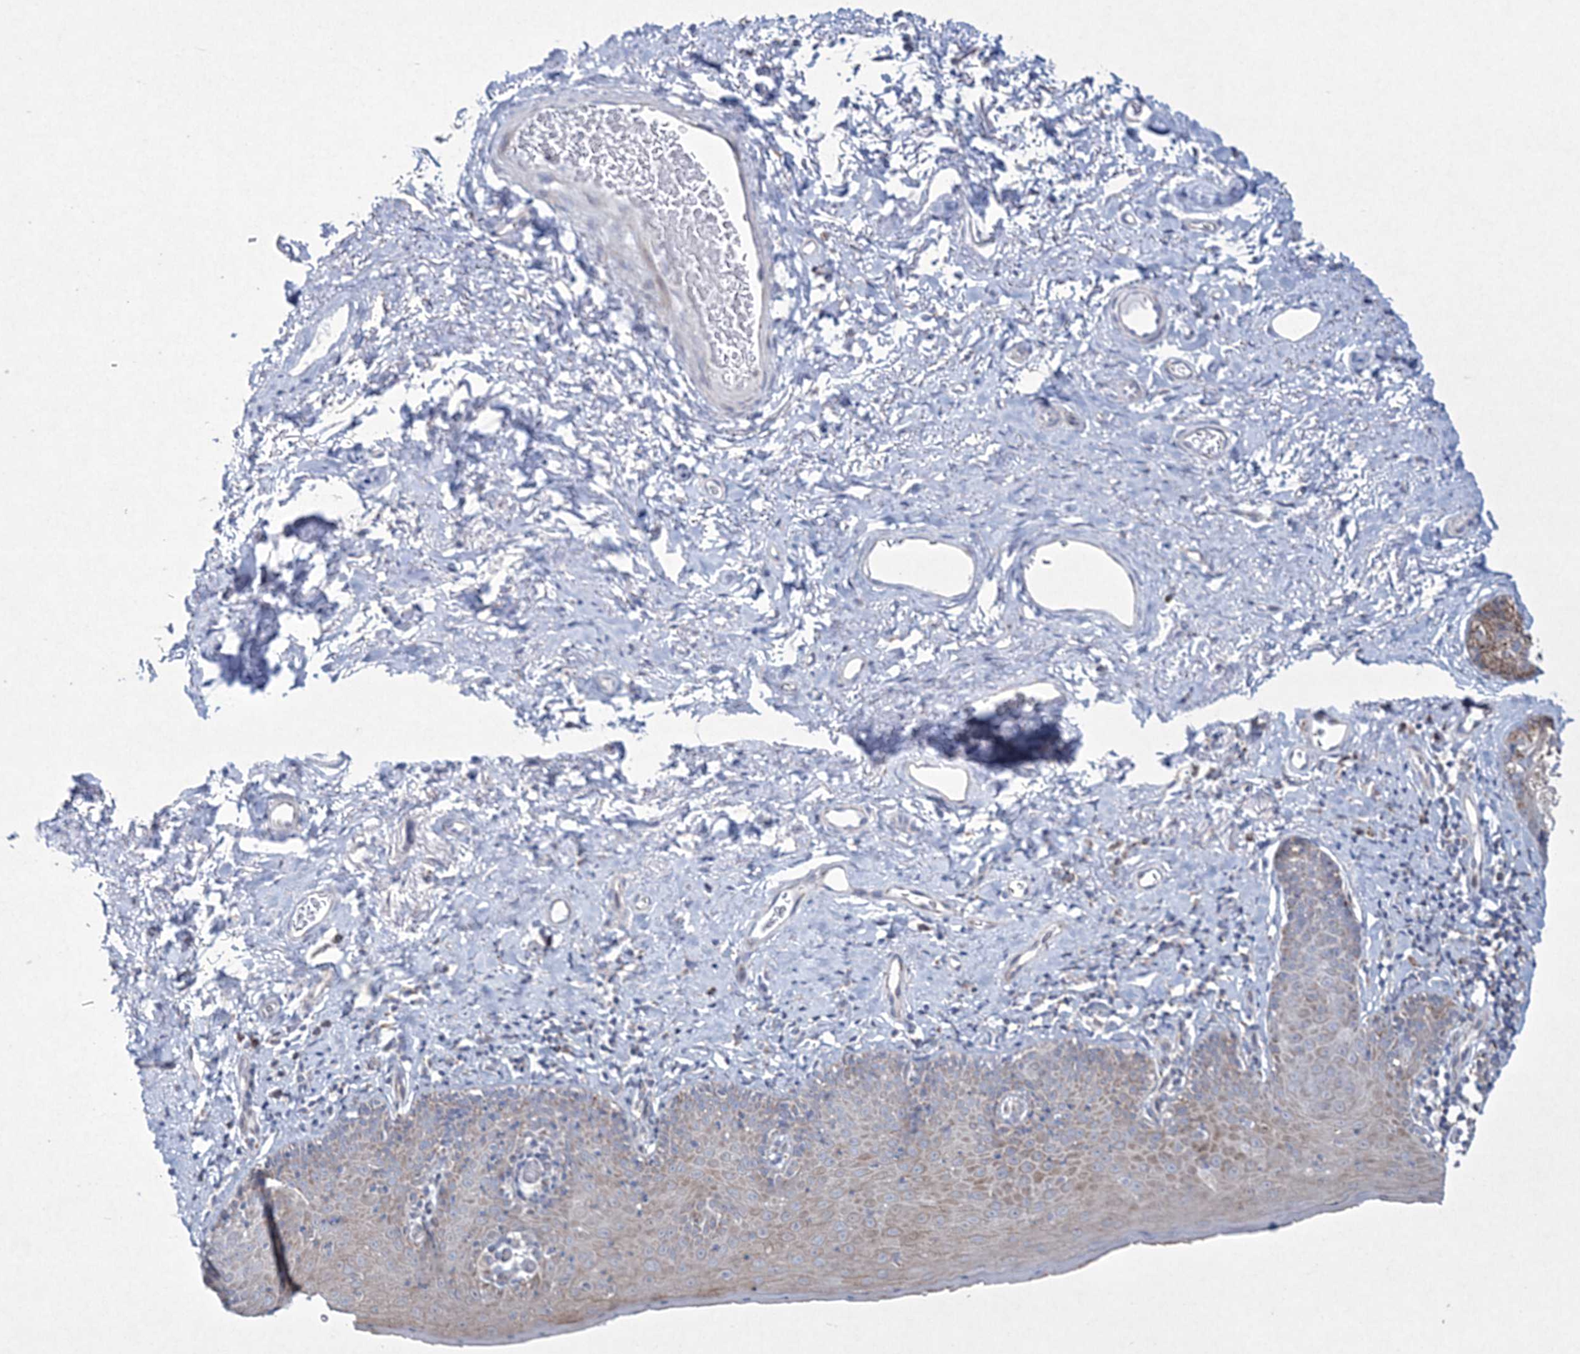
{"staining": {"intensity": "weak", "quantity": "25%-75%", "location": "cytoplasmic/membranous"}, "tissue": "skin", "cell_type": "Epidermal cells", "image_type": "normal", "snomed": [{"axis": "morphology", "description": "Normal tissue, NOS"}, {"axis": "topography", "description": "Vulva"}], "caption": "Approximately 25%-75% of epidermal cells in normal human skin demonstrate weak cytoplasmic/membranous protein staining as visualized by brown immunohistochemical staining.", "gene": "CES4A", "patient": {"sex": "female", "age": 66}}